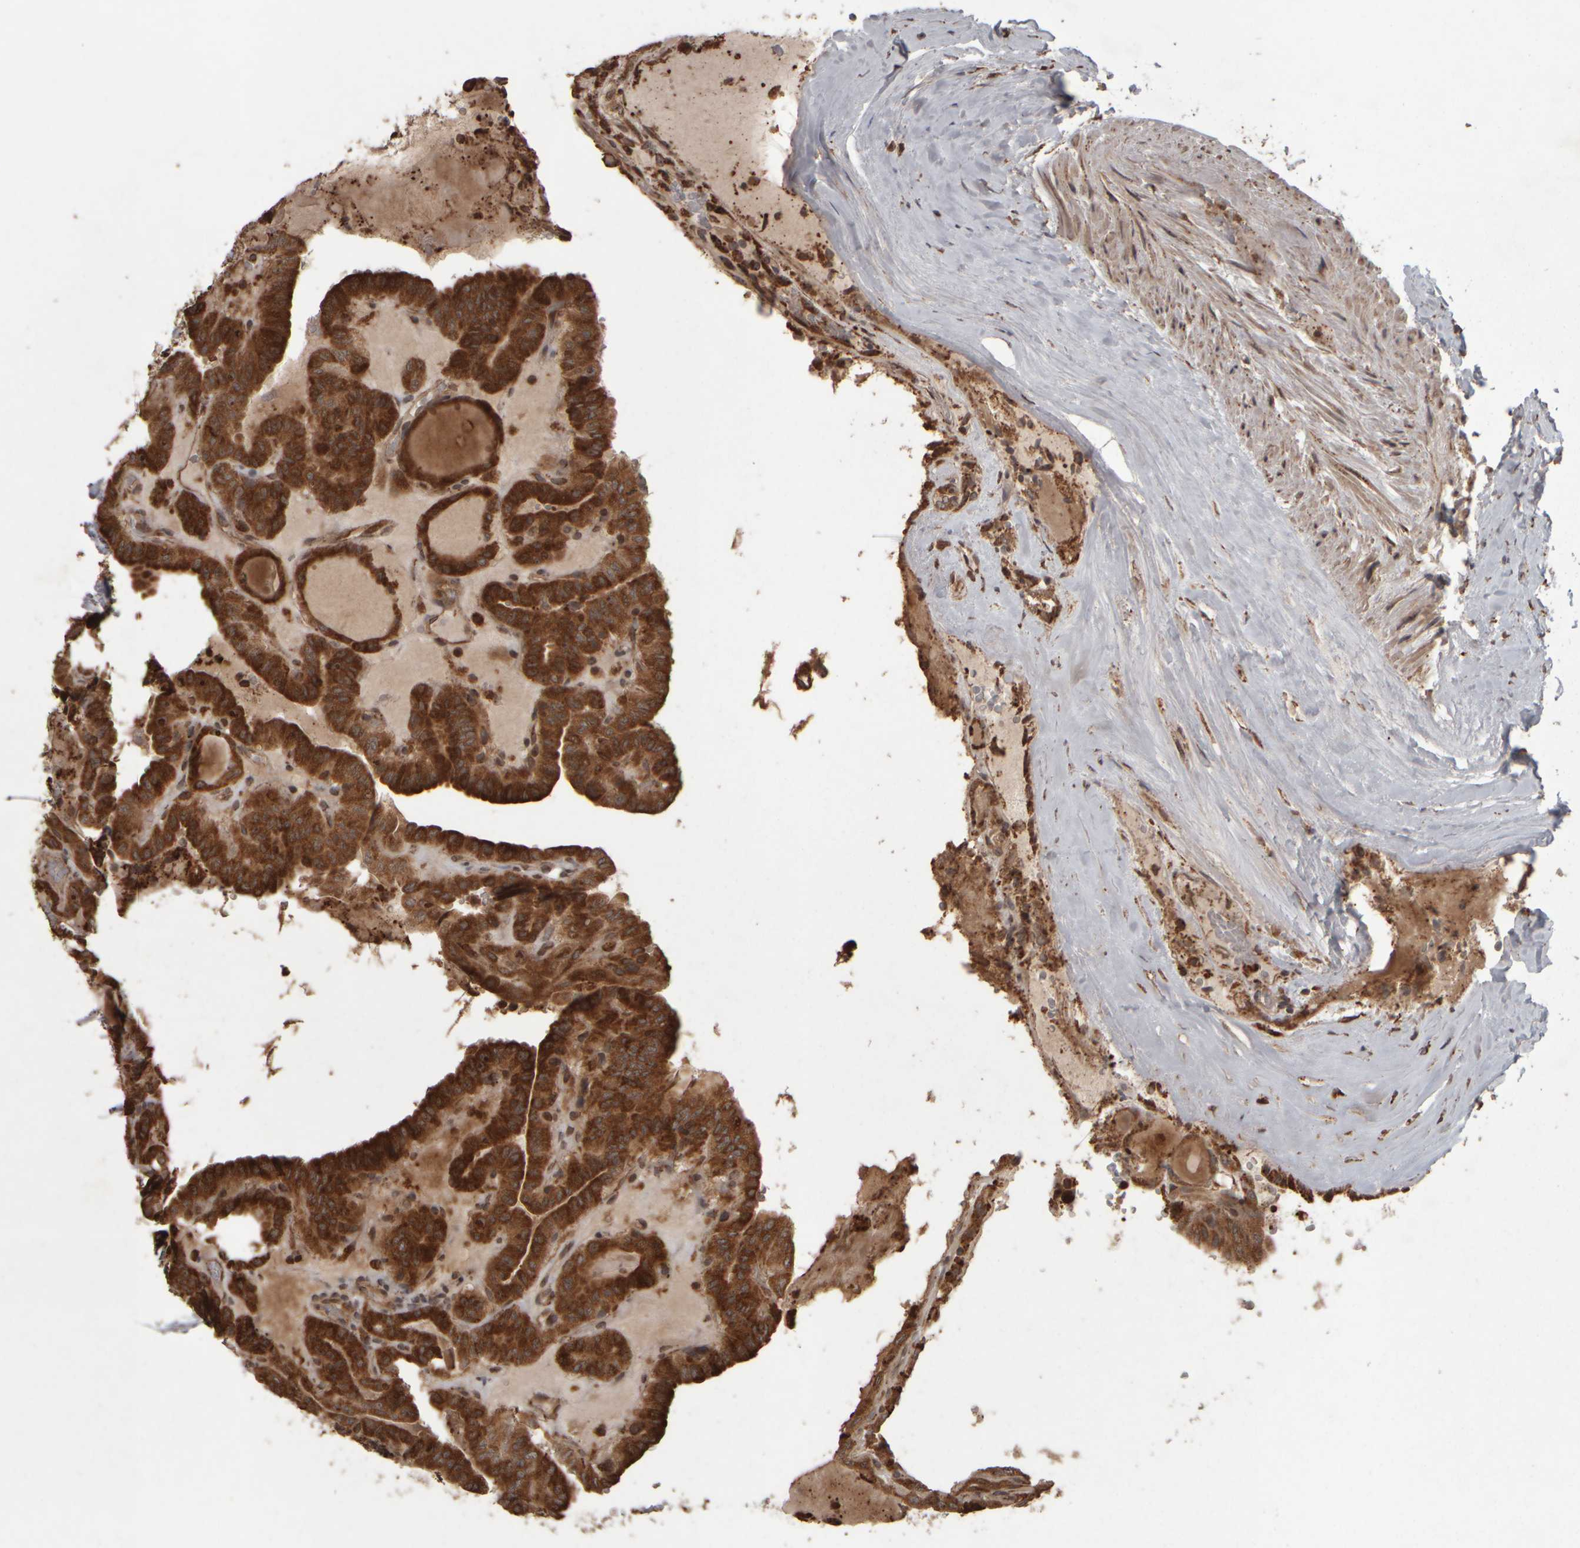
{"staining": {"intensity": "strong", "quantity": ">75%", "location": "cytoplasmic/membranous"}, "tissue": "thyroid cancer", "cell_type": "Tumor cells", "image_type": "cancer", "snomed": [{"axis": "morphology", "description": "Papillary adenocarcinoma, NOS"}, {"axis": "topography", "description": "Thyroid gland"}], "caption": "The micrograph exhibits immunohistochemical staining of thyroid papillary adenocarcinoma. There is strong cytoplasmic/membranous staining is present in about >75% of tumor cells.", "gene": "AGBL3", "patient": {"sex": "male", "age": 77}}